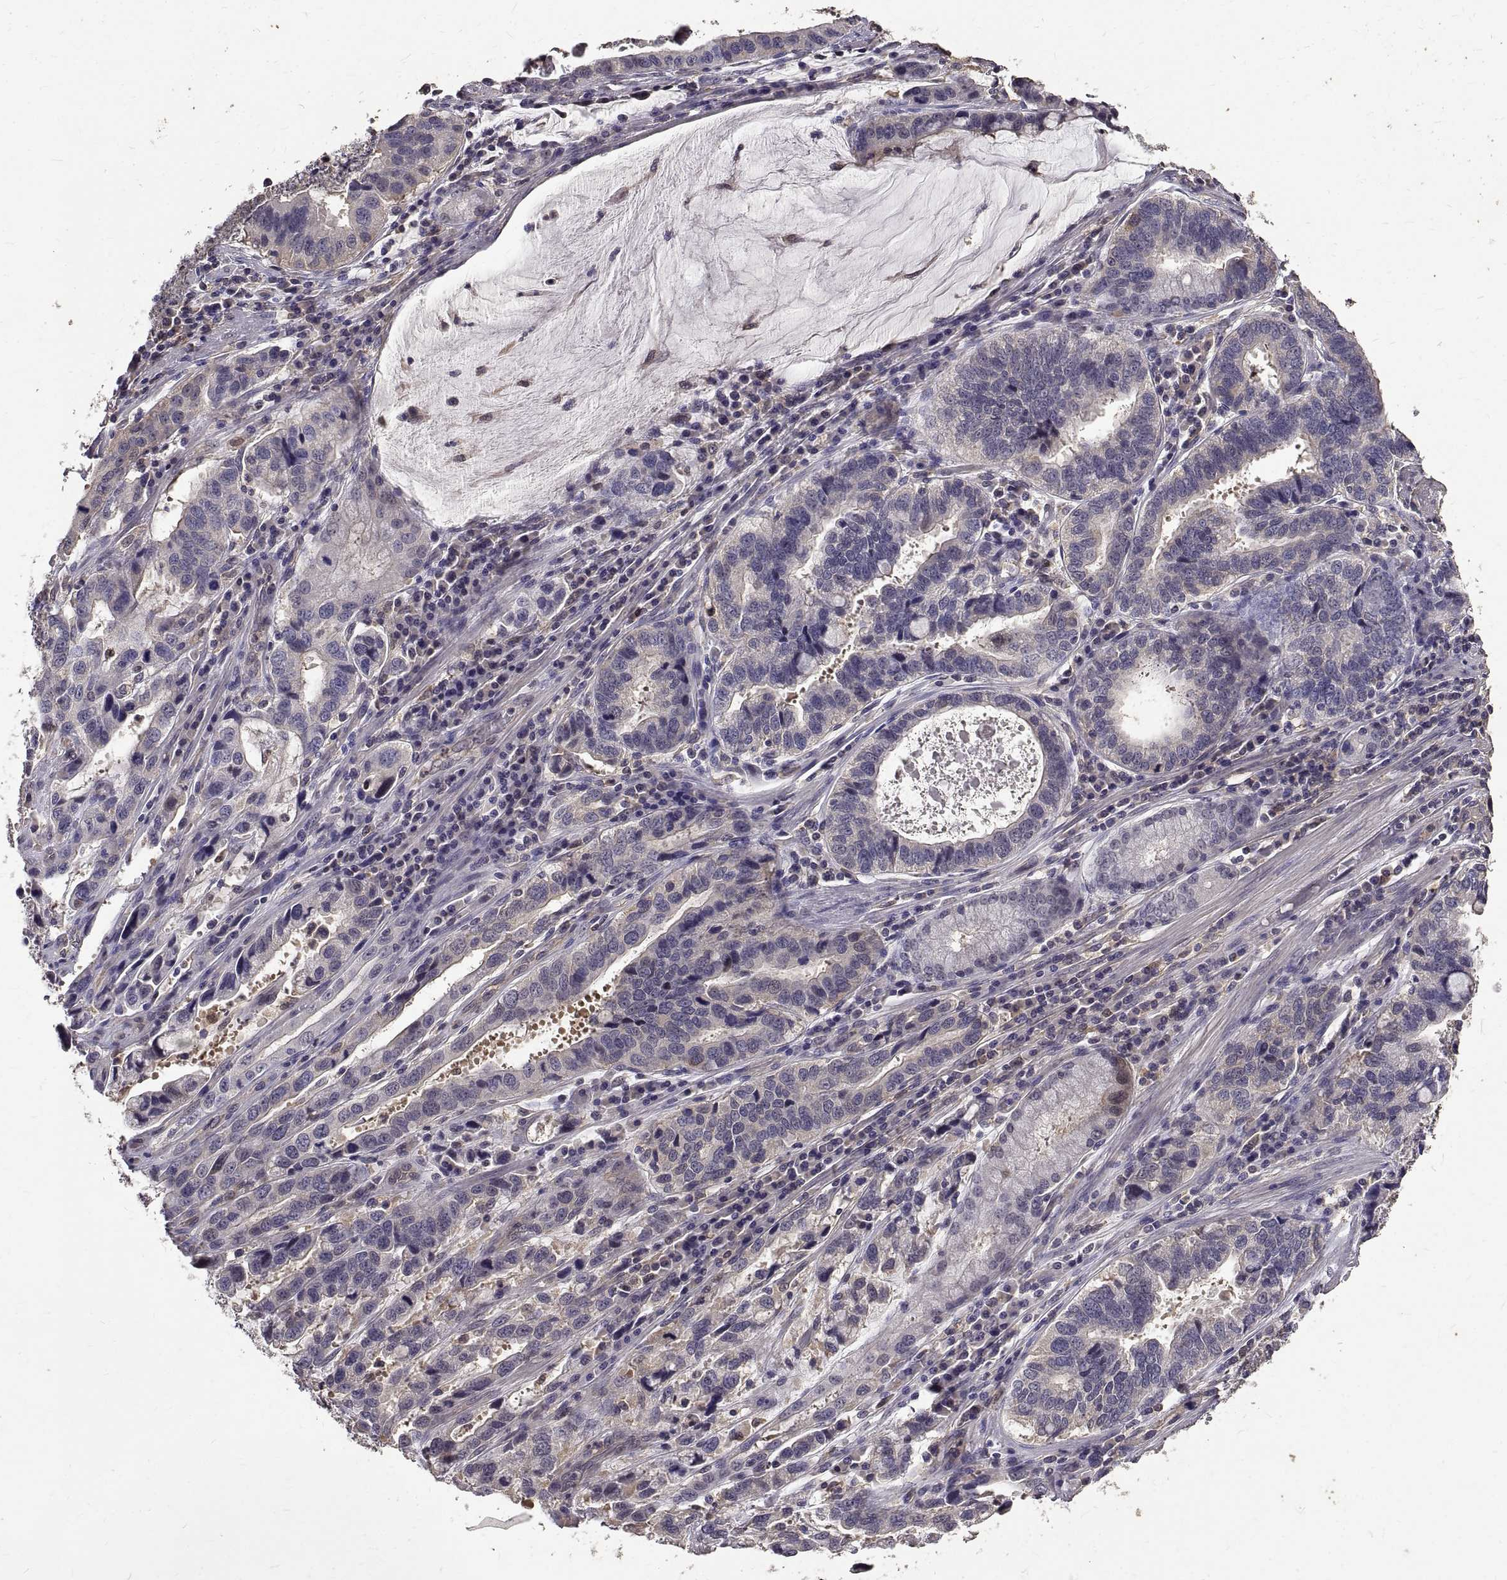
{"staining": {"intensity": "weak", "quantity": "<25%", "location": "cytoplasmic/membranous"}, "tissue": "stomach cancer", "cell_type": "Tumor cells", "image_type": "cancer", "snomed": [{"axis": "morphology", "description": "Adenocarcinoma, NOS"}, {"axis": "topography", "description": "Stomach, lower"}], "caption": "An immunohistochemistry histopathology image of stomach cancer (adenocarcinoma) is shown. There is no staining in tumor cells of stomach cancer (adenocarcinoma).", "gene": "PEA15", "patient": {"sex": "female", "age": 76}}